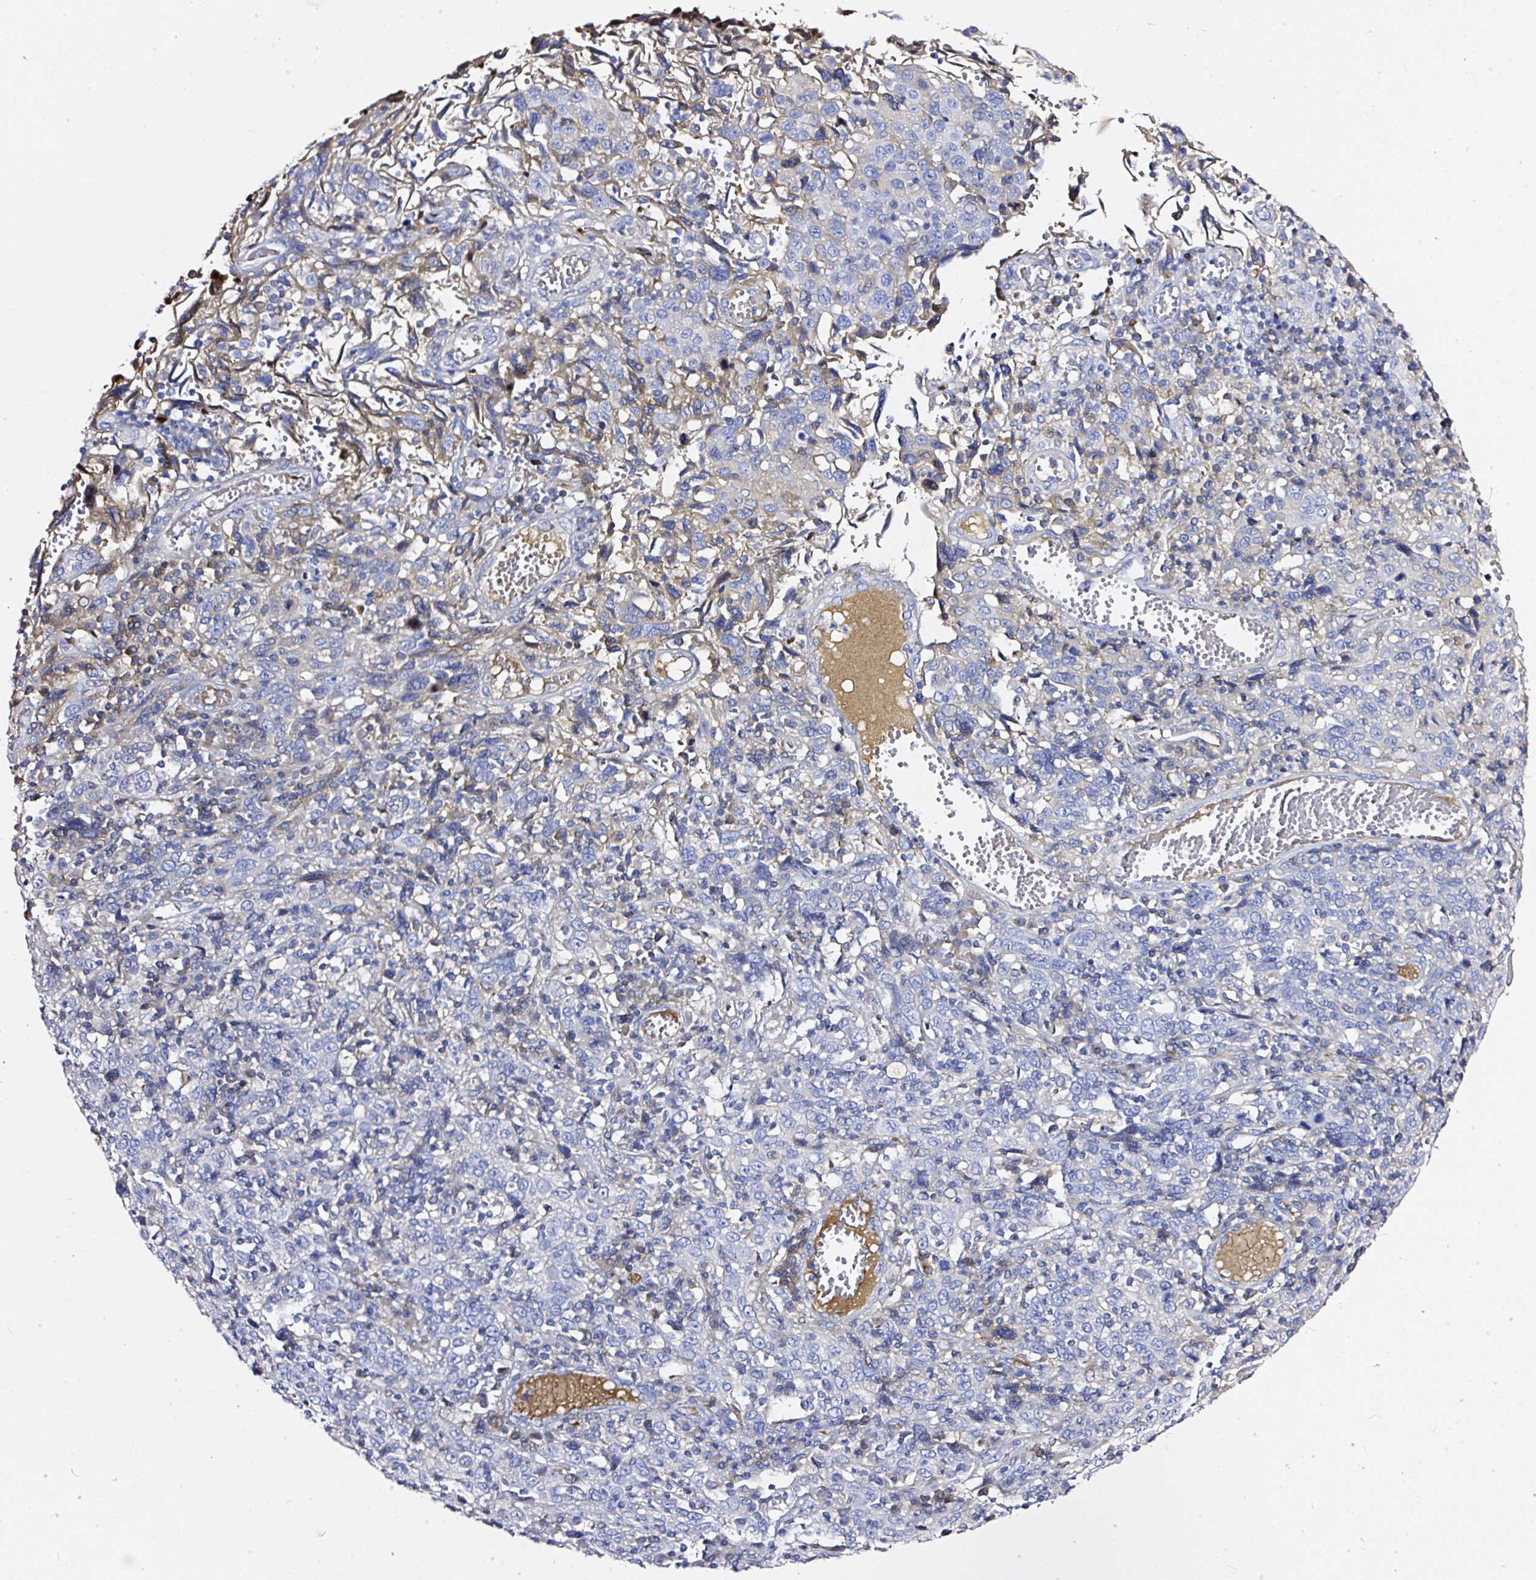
{"staining": {"intensity": "negative", "quantity": "none", "location": "none"}, "tissue": "cervical cancer", "cell_type": "Tumor cells", "image_type": "cancer", "snomed": [{"axis": "morphology", "description": "Squamous cell carcinoma, NOS"}, {"axis": "topography", "description": "Cervix"}], "caption": "Cervical squamous cell carcinoma was stained to show a protein in brown. There is no significant expression in tumor cells. (Stains: DAB (3,3'-diaminobenzidine) immunohistochemistry with hematoxylin counter stain, Microscopy: brightfield microscopy at high magnification).", "gene": "CLEC3B", "patient": {"sex": "female", "age": 46}}